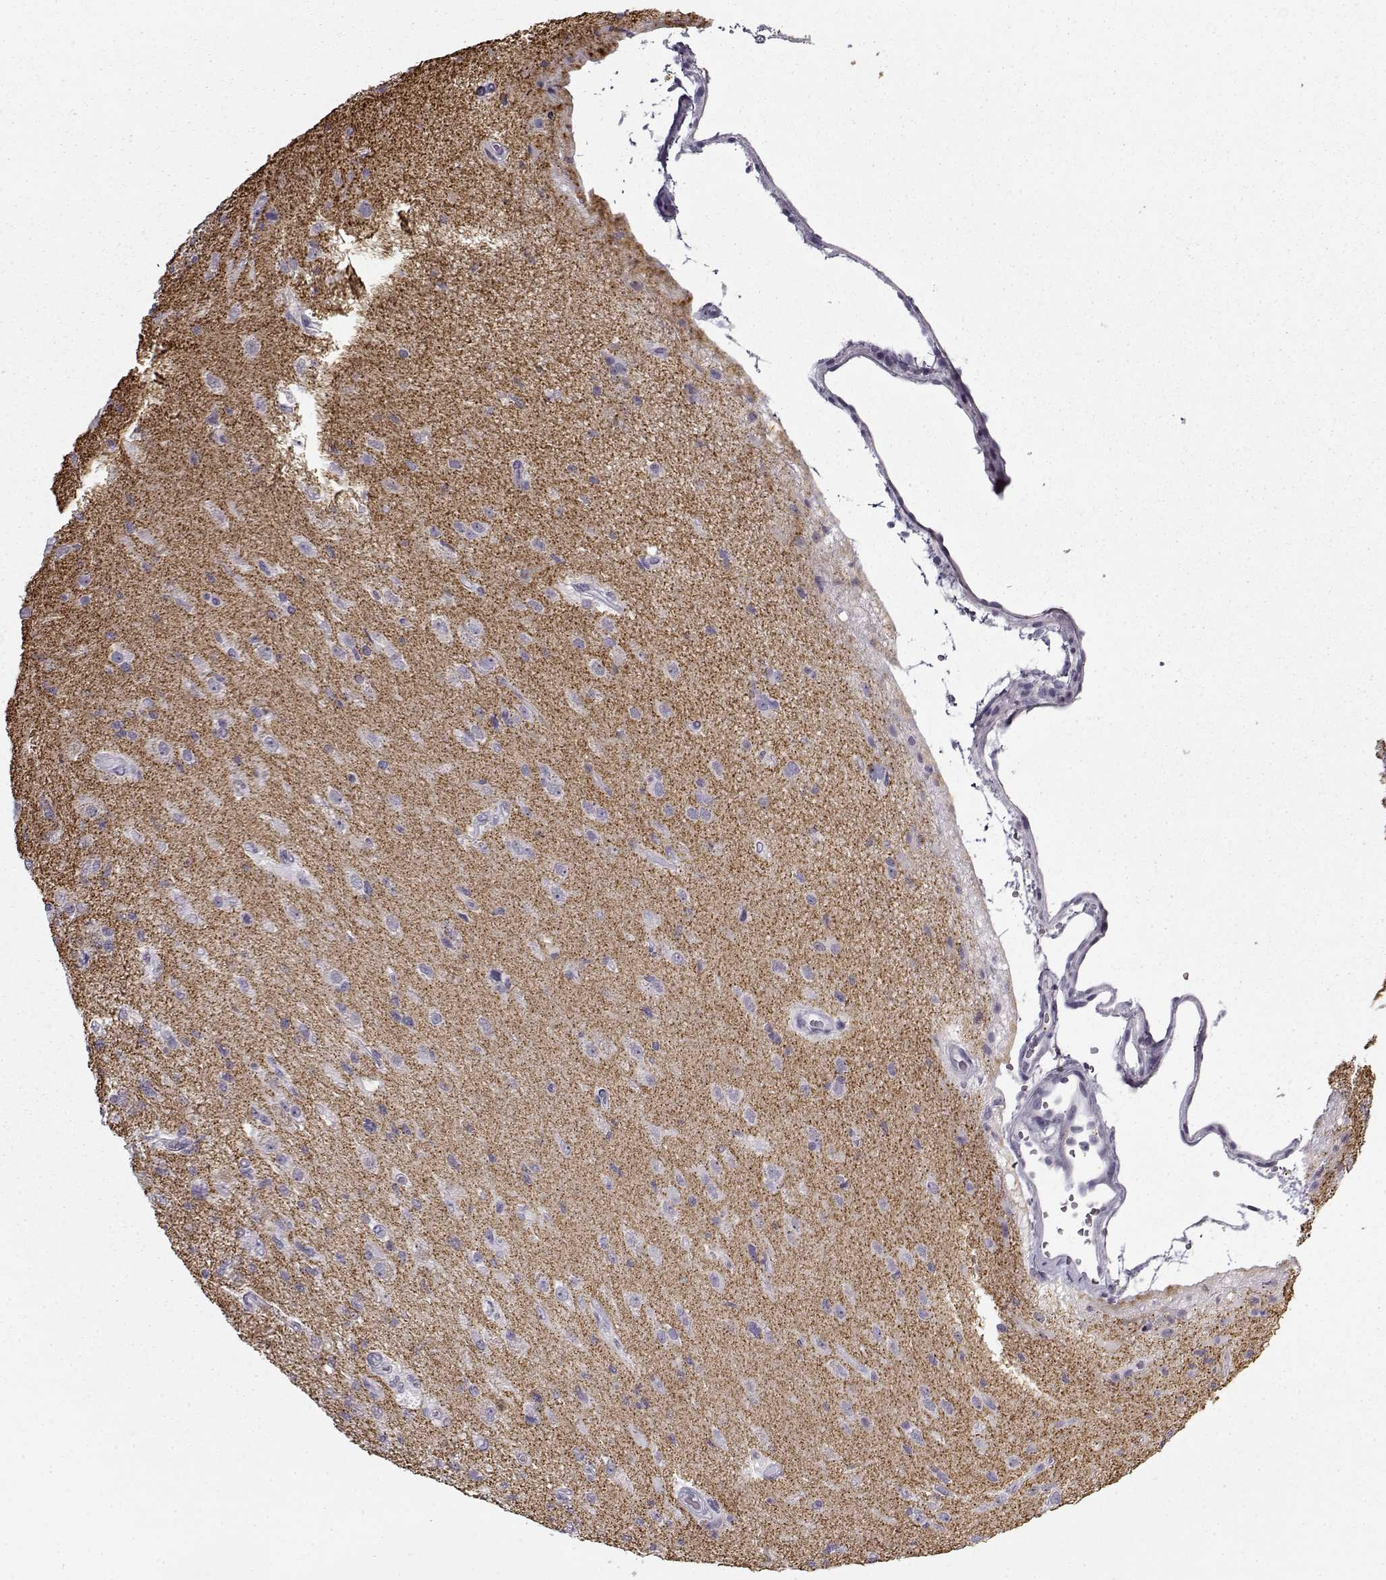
{"staining": {"intensity": "negative", "quantity": "none", "location": "none"}, "tissue": "glioma", "cell_type": "Tumor cells", "image_type": "cancer", "snomed": [{"axis": "morphology", "description": "Glioma, malignant, High grade"}, {"axis": "topography", "description": "Brain"}], "caption": "Glioma stained for a protein using IHC reveals no staining tumor cells.", "gene": "SNCA", "patient": {"sex": "male", "age": 56}}